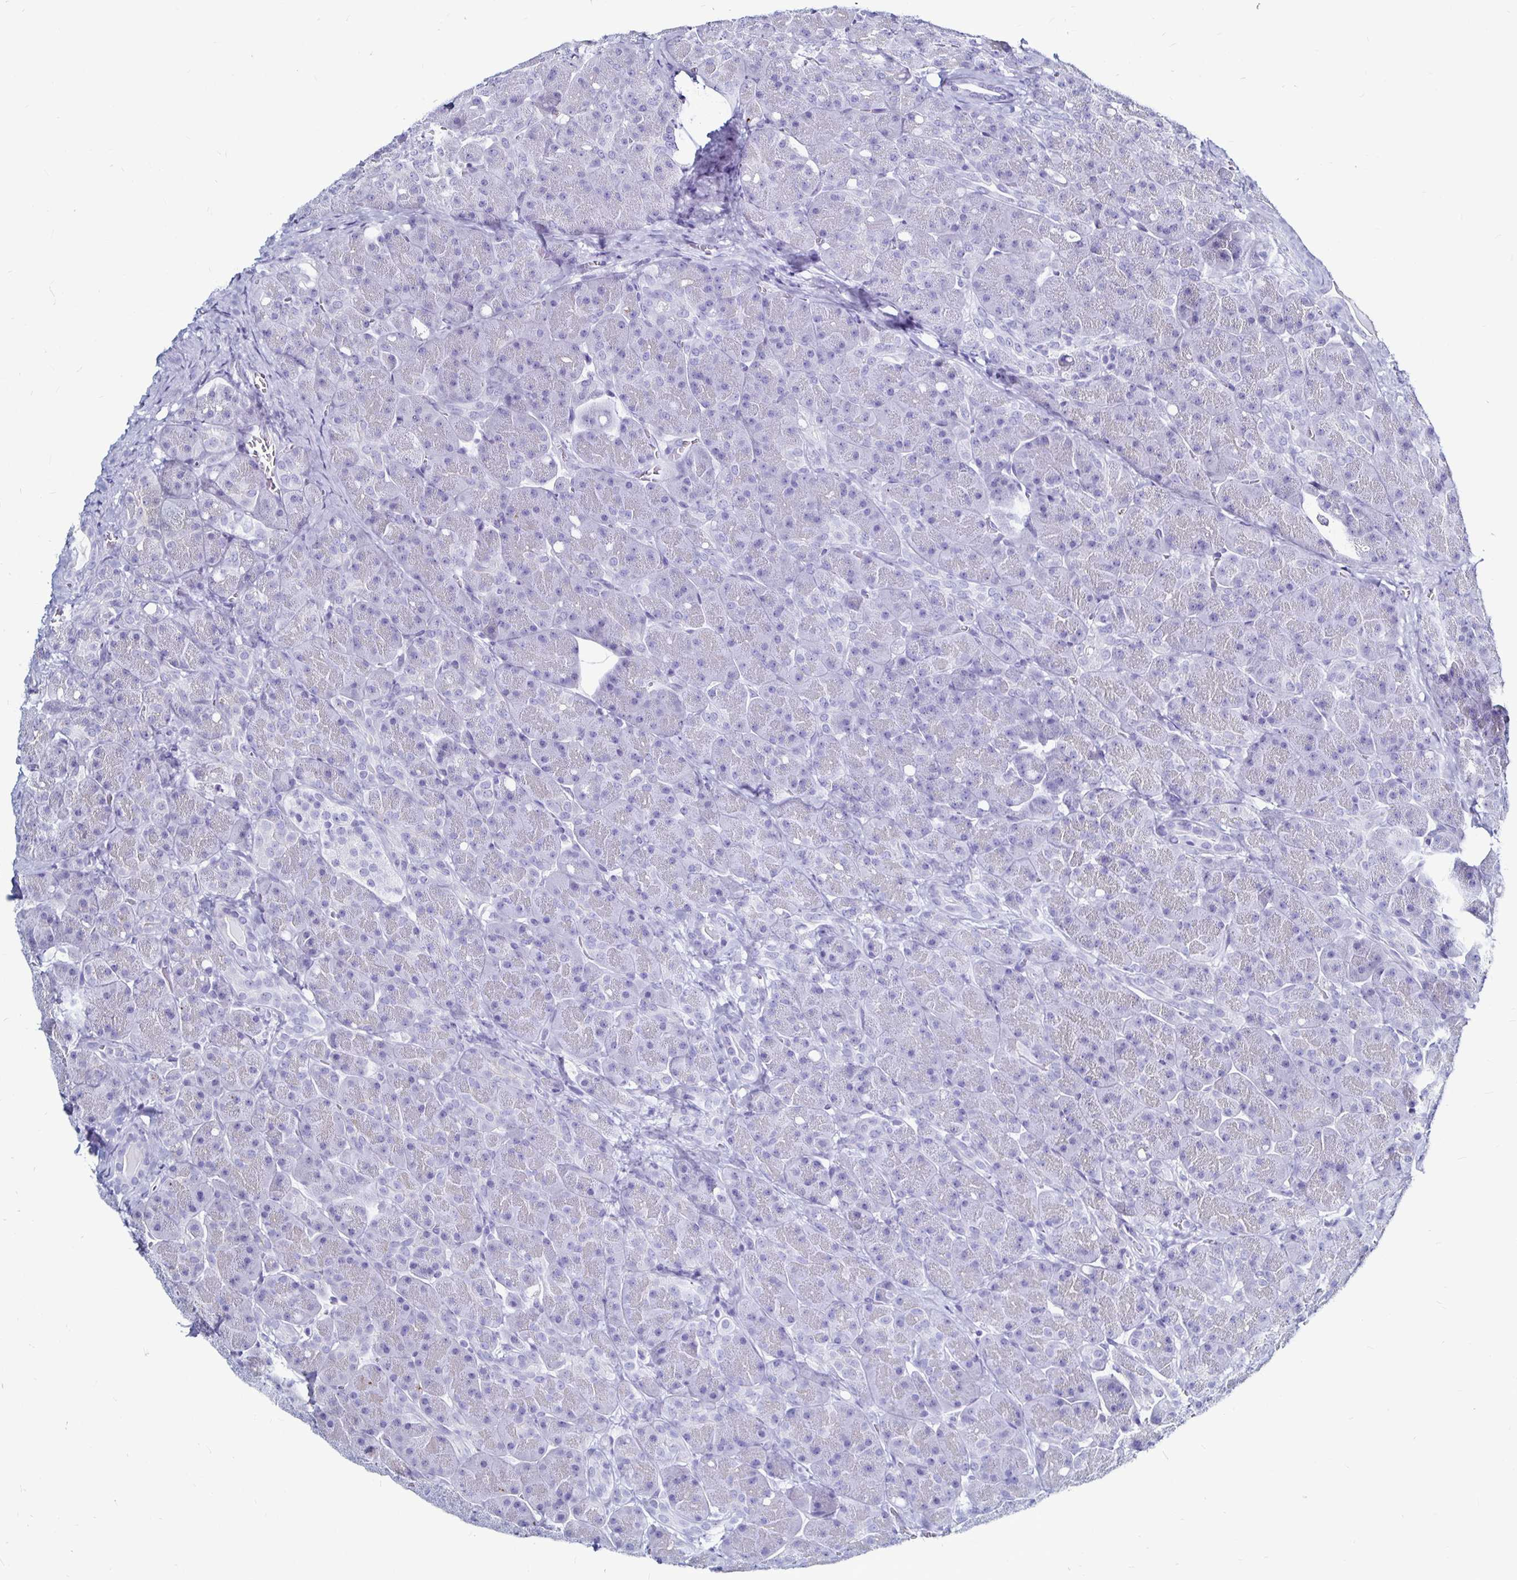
{"staining": {"intensity": "negative", "quantity": "none", "location": "none"}, "tissue": "pancreas", "cell_type": "Exocrine glandular cells", "image_type": "normal", "snomed": [{"axis": "morphology", "description": "Normal tissue, NOS"}, {"axis": "topography", "description": "Pancreas"}], "caption": "Micrograph shows no significant protein expression in exocrine glandular cells of unremarkable pancreas.", "gene": "LUZP4", "patient": {"sex": "male", "age": 55}}